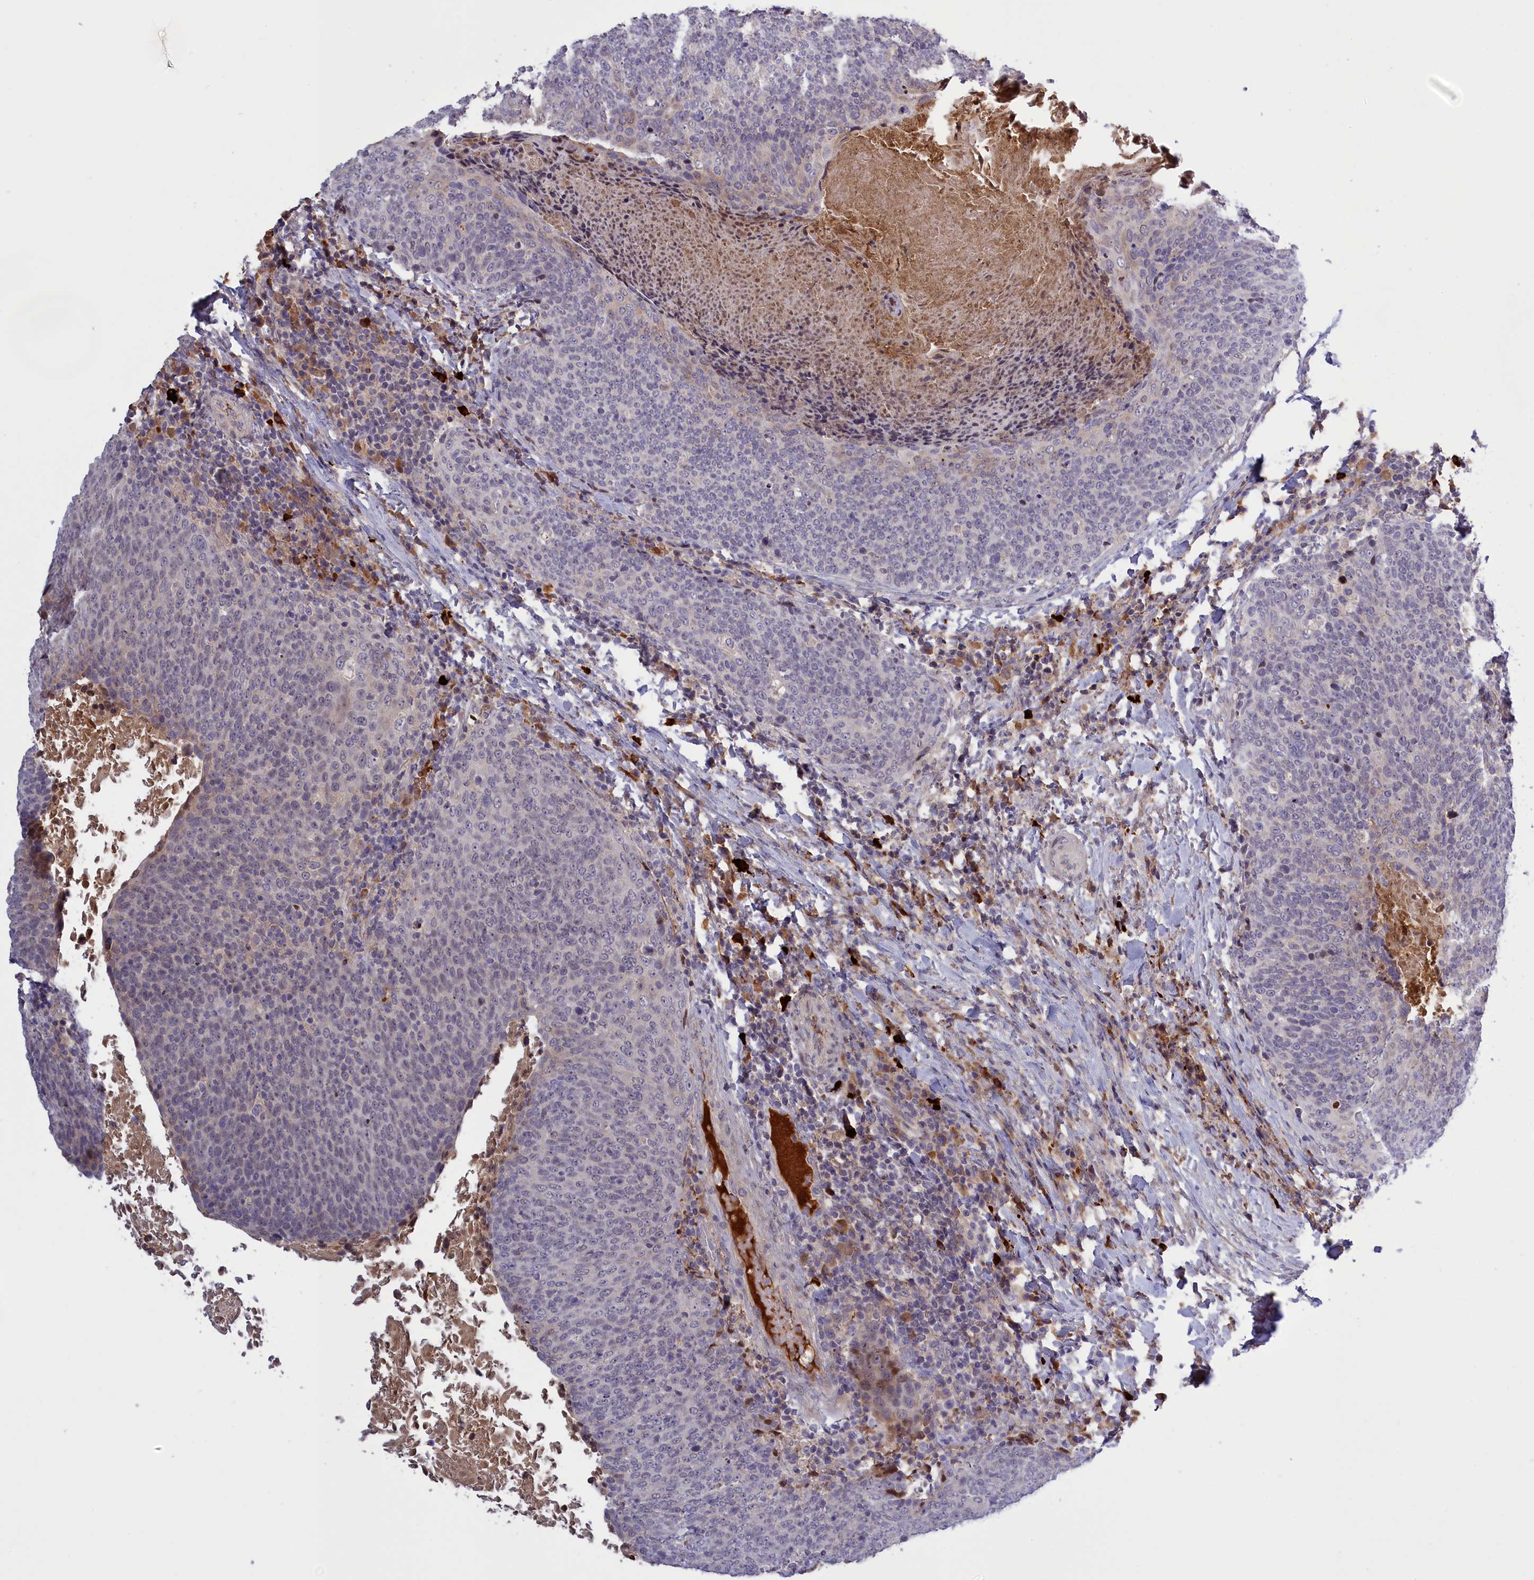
{"staining": {"intensity": "negative", "quantity": "none", "location": "none"}, "tissue": "head and neck cancer", "cell_type": "Tumor cells", "image_type": "cancer", "snomed": [{"axis": "morphology", "description": "Squamous cell carcinoma, NOS"}, {"axis": "morphology", "description": "Squamous cell carcinoma, metastatic, NOS"}, {"axis": "topography", "description": "Lymph node"}, {"axis": "topography", "description": "Head-Neck"}], "caption": "Immunohistochemistry micrograph of head and neck cancer (metastatic squamous cell carcinoma) stained for a protein (brown), which shows no positivity in tumor cells.", "gene": "RRAD", "patient": {"sex": "male", "age": 62}}